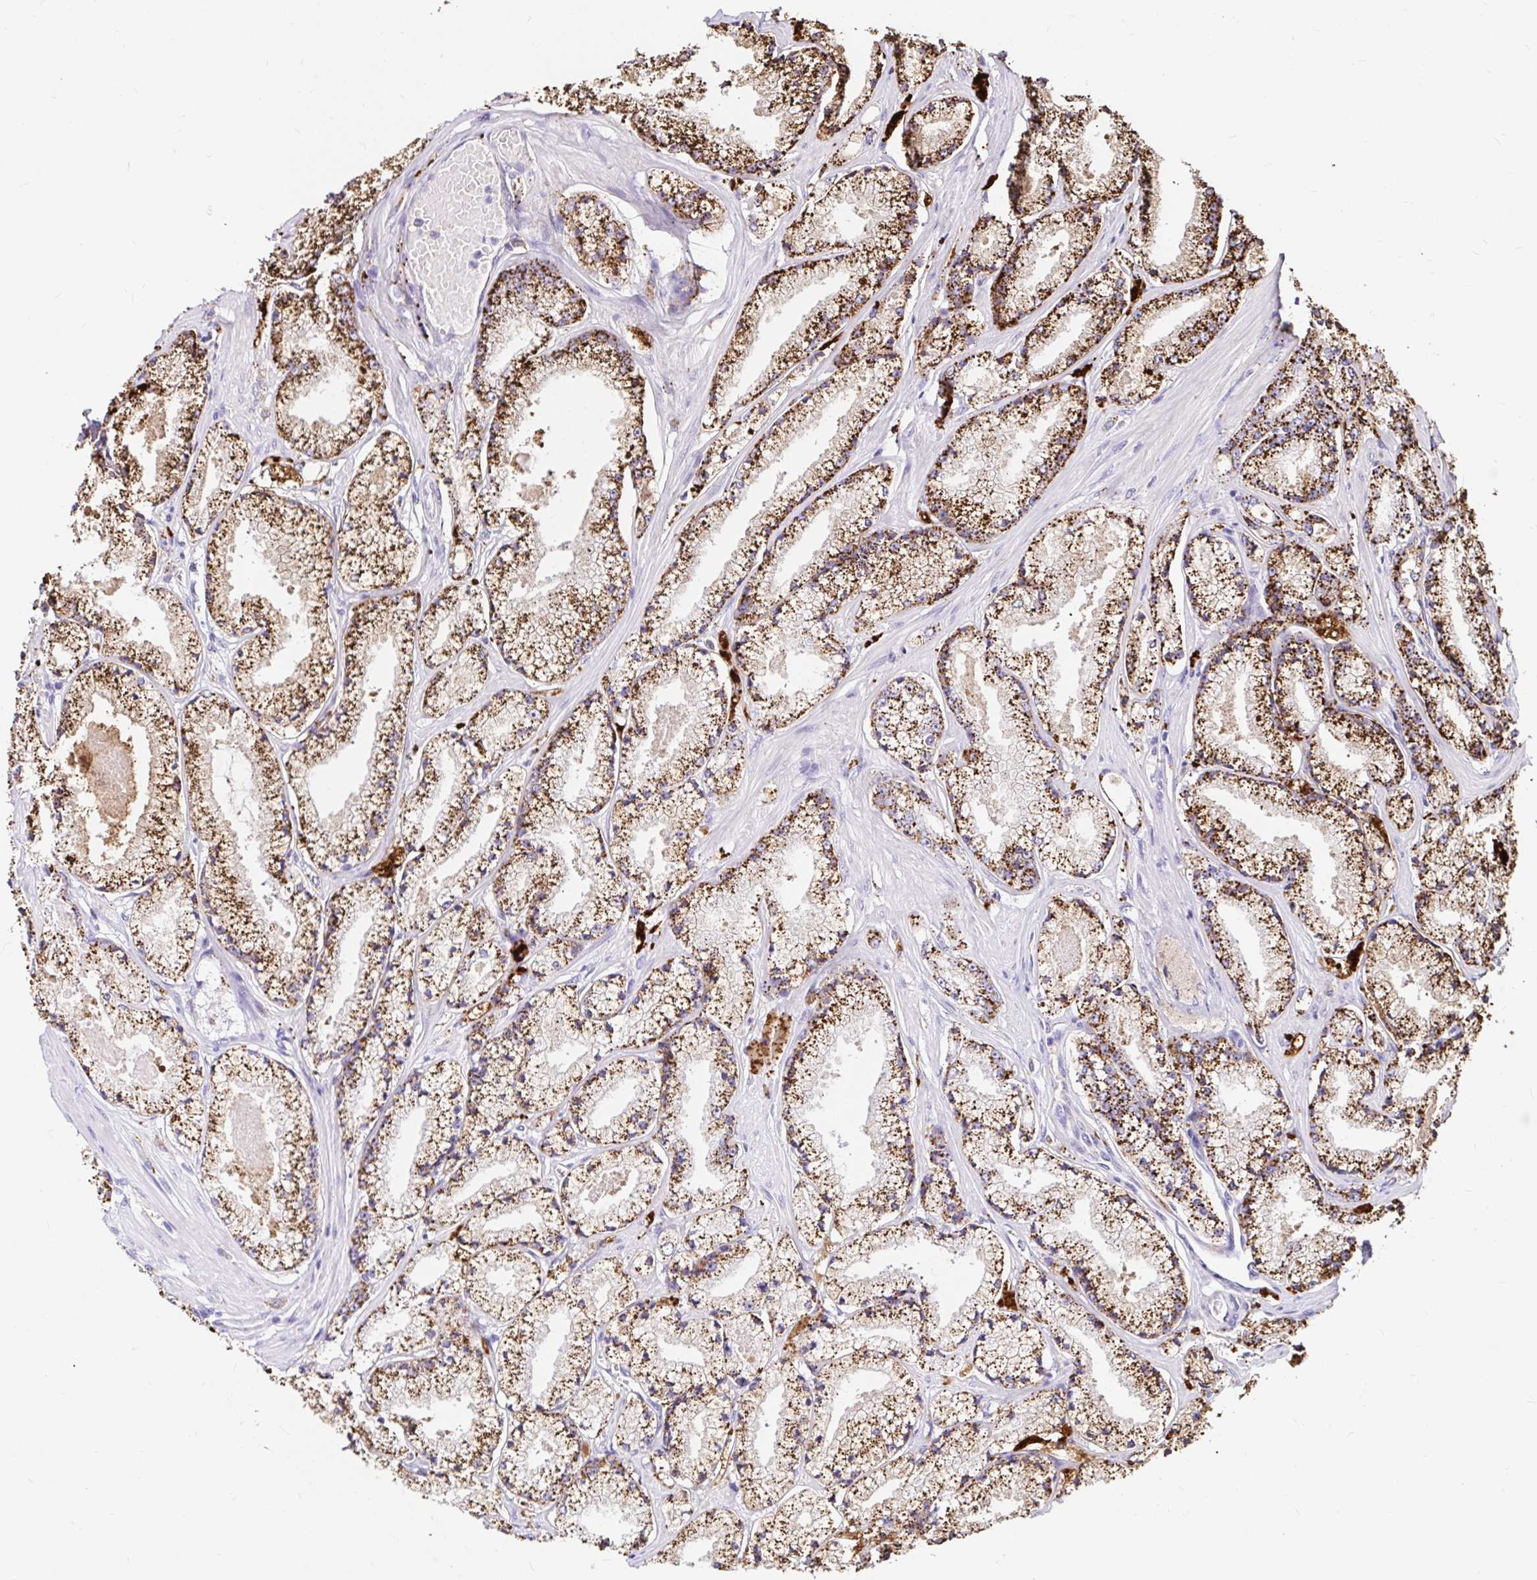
{"staining": {"intensity": "strong", "quantity": ">75%", "location": "cytoplasmic/membranous"}, "tissue": "prostate cancer", "cell_type": "Tumor cells", "image_type": "cancer", "snomed": [{"axis": "morphology", "description": "Adenocarcinoma, High grade"}, {"axis": "topography", "description": "Prostate"}], "caption": "Strong cytoplasmic/membranous protein staining is appreciated in approximately >75% of tumor cells in adenocarcinoma (high-grade) (prostate).", "gene": "FUCA1", "patient": {"sex": "male", "age": 63}}